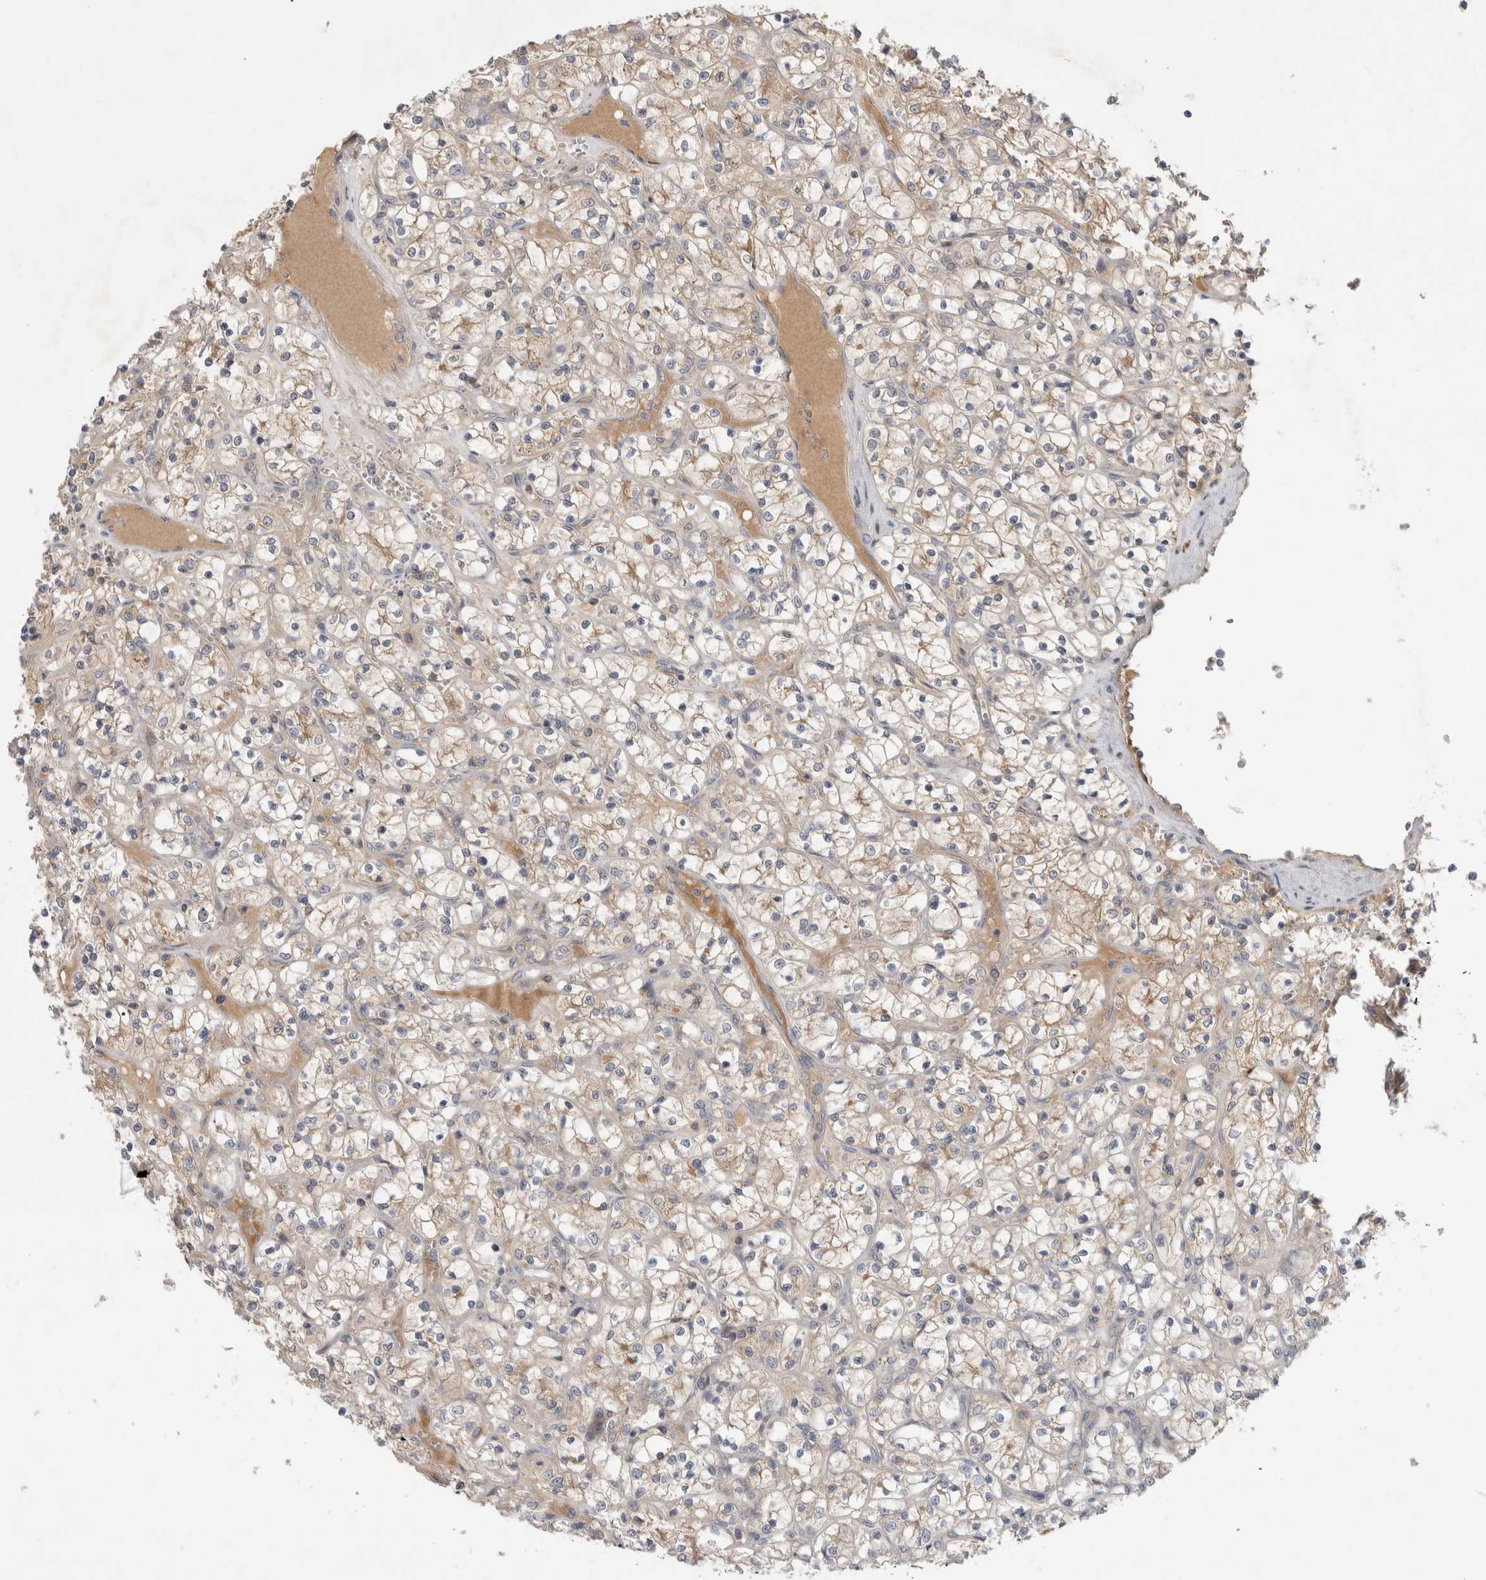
{"staining": {"intensity": "weak", "quantity": ">75%", "location": "cytoplasmic/membranous"}, "tissue": "renal cancer", "cell_type": "Tumor cells", "image_type": "cancer", "snomed": [{"axis": "morphology", "description": "Adenocarcinoma, NOS"}, {"axis": "topography", "description": "Kidney"}], "caption": "Weak cytoplasmic/membranous expression for a protein is appreciated in about >75% of tumor cells of renal cancer using immunohistochemistry (IHC).", "gene": "PLEKHM1", "patient": {"sex": "female", "age": 69}}